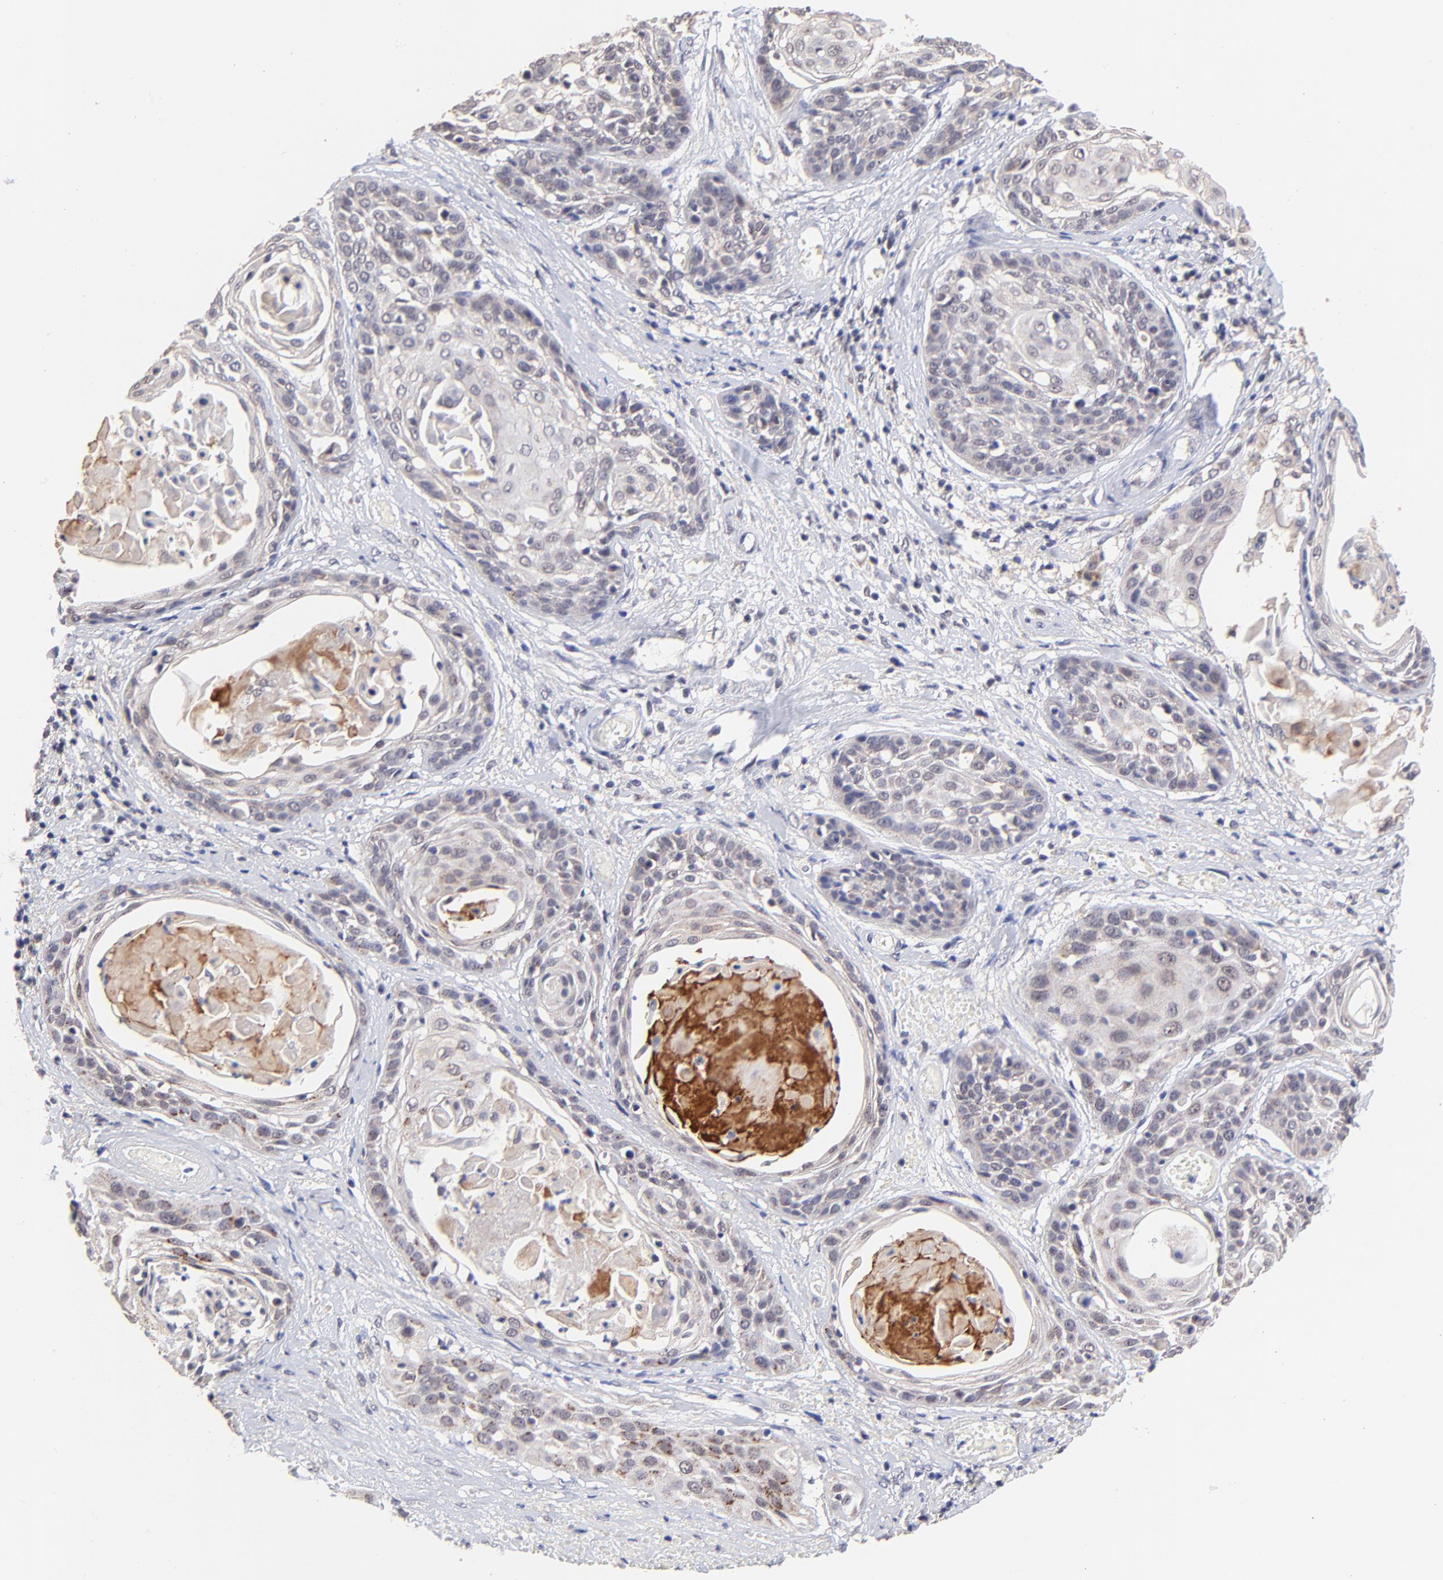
{"staining": {"intensity": "weak", "quantity": "25%-75%", "location": "cytoplasmic/membranous"}, "tissue": "cervical cancer", "cell_type": "Tumor cells", "image_type": "cancer", "snomed": [{"axis": "morphology", "description": "Squamous cell carcinoma, NOS"}, {"axis": "topography", "description": "Cervix"}], "caption": "Immunohistochemical staining of cervical cancer (squamous cell carcinoma) reveals low levels of weak cytoplasmic/membranous expression in approximately 25%-75% of tumor cells. (Brightfield microscopy of DAB IHC at high magnification).", "gene": "ZNF747", "patient": {"sex": "female", "age": 57}}